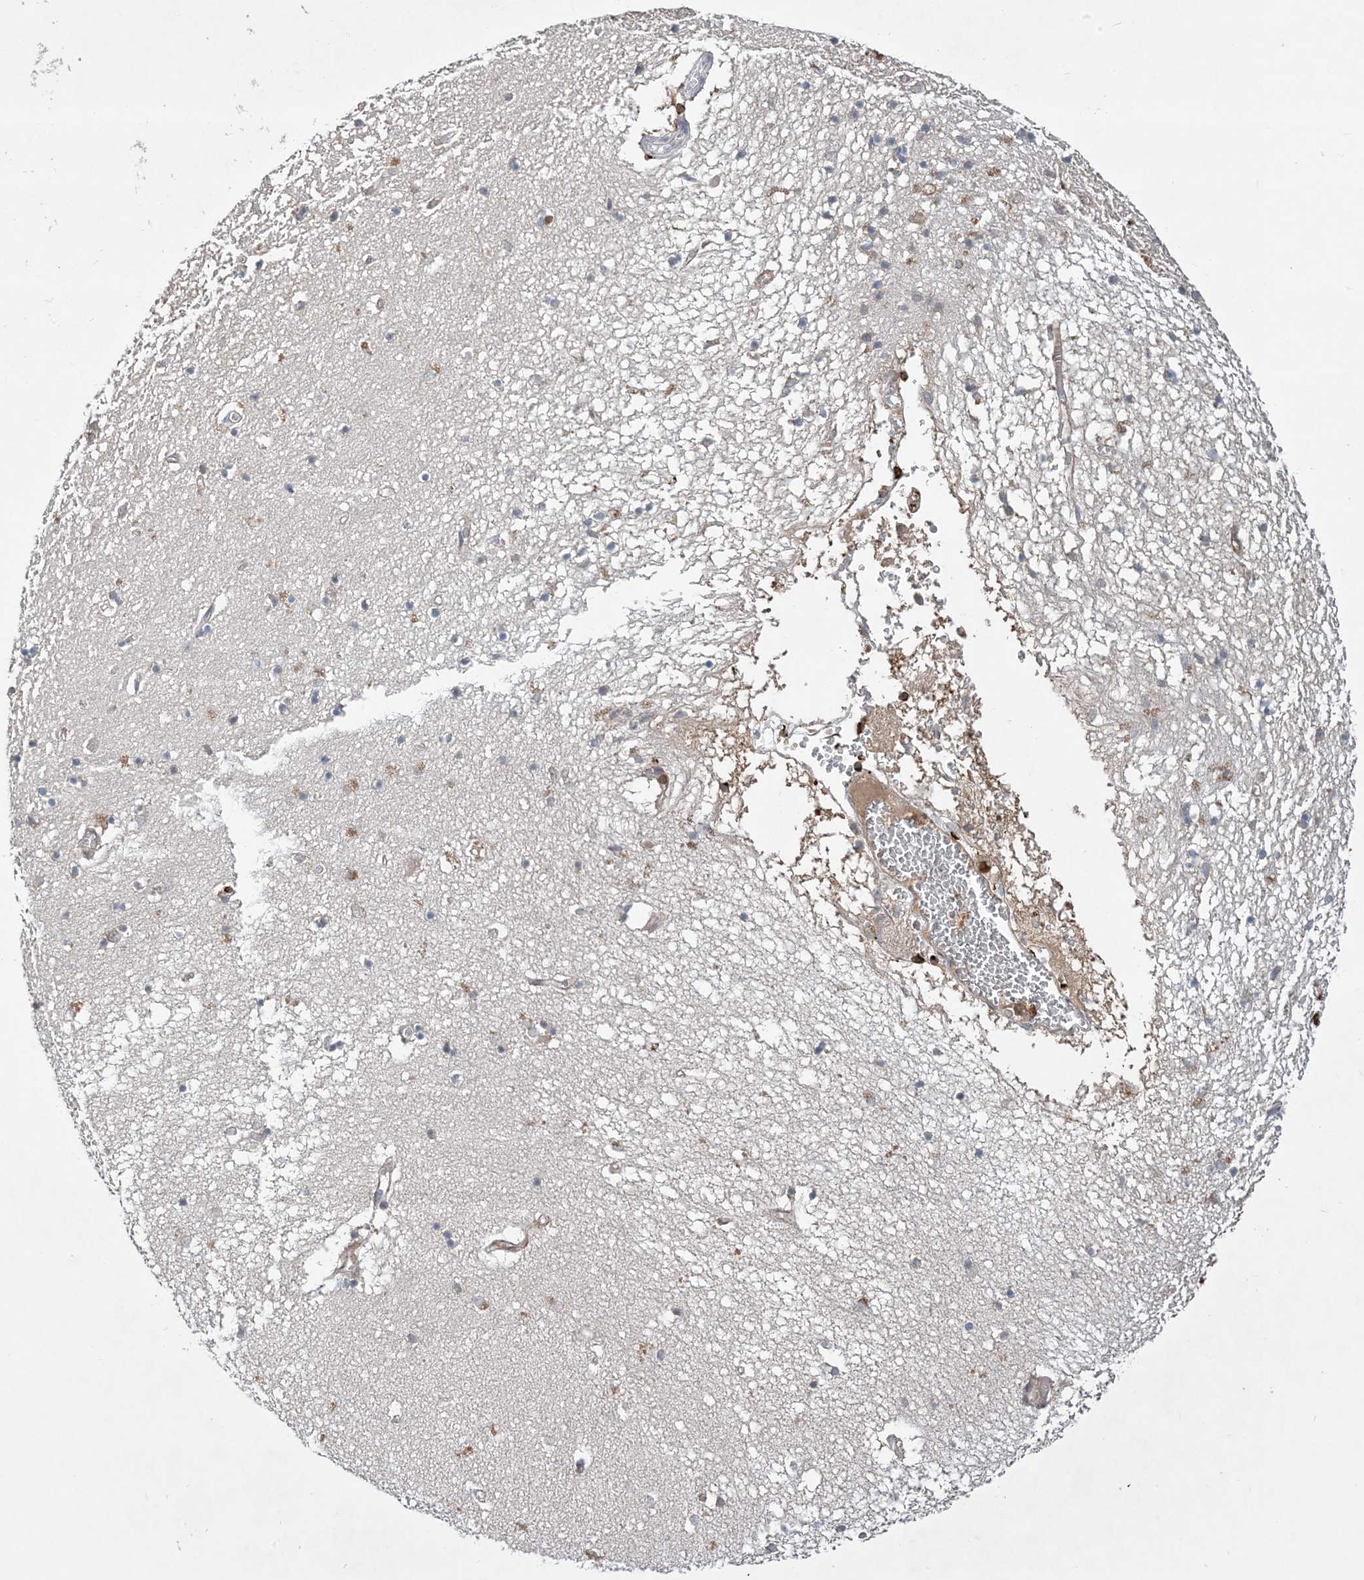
{"staining": {"intensity": "weak", "quantity": "<25%", "location": "cytoplasmic/membranous"}, "tissue": "hippocampus", "cell_type": "Glial cells", "image_type": "normal", "snomed": [{"axis": "morphology", "description": "Normal tissue, NOS"}, {"axis": "topography", "description": "Hippocampus"}], "caption": "Immunohistochemistry (IHC) photomicrograph of unremarkable hippocampus: human hippocampus stained with DAB (3,3'-diaminobenzidine) shows no significant protein staining in glial cells.", "gene": "AK9", "patient": {"sex": "male", "age": 70}}